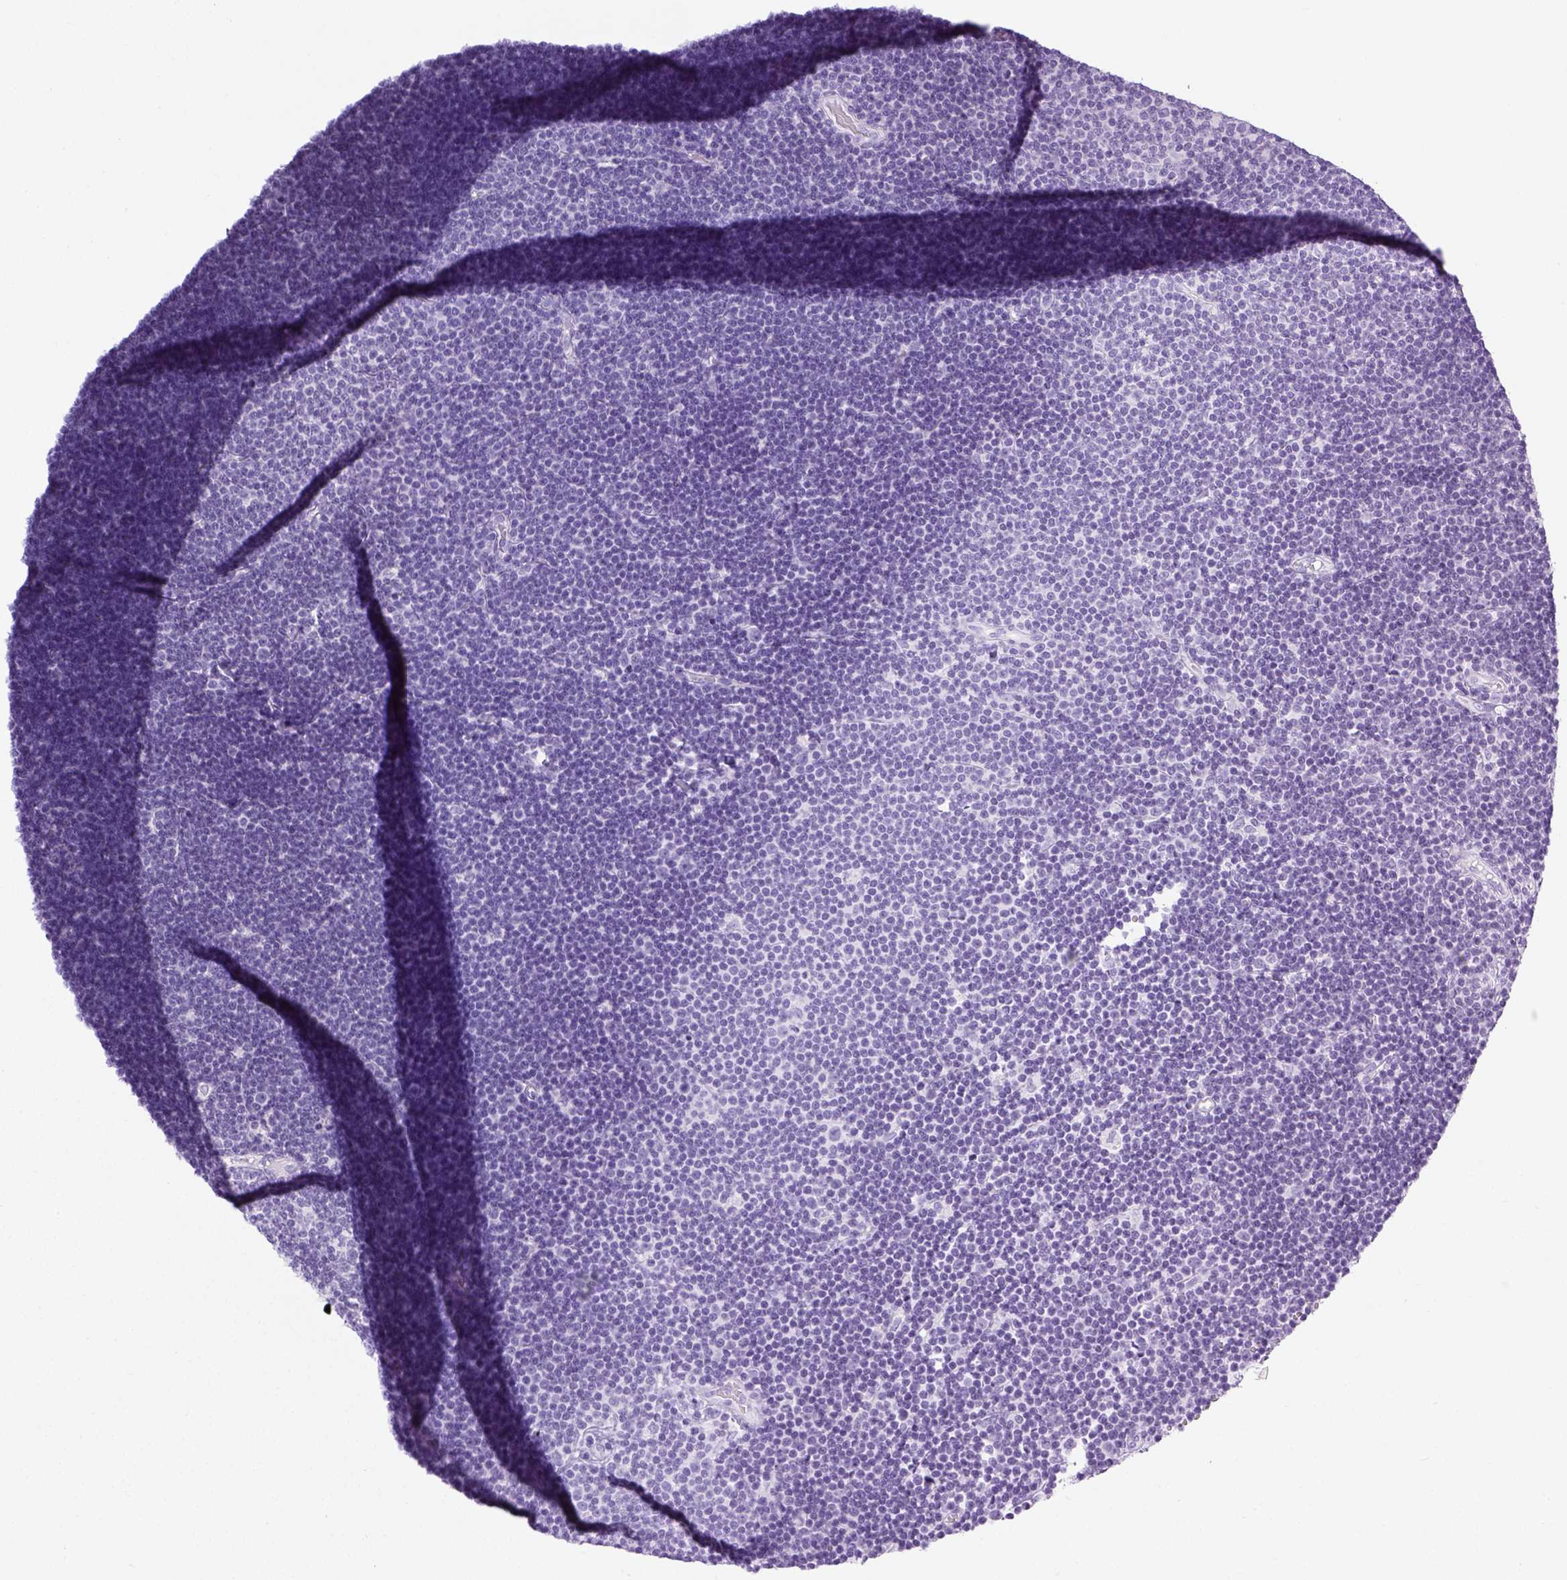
{"staining": {"intensity": "negative", "quantity": "none", "location": "none"}, "tissue": "lymphoma", "cell_type": "Tumor cells", "image_type": "cancer", "snomed": [{"axis": "morphology", "description": "Malignant lymphoma, non-Hodgkin's type, Low grade"}, {"axis": "topography", "description": "Brain"}], "caption": "High power microscopy image of an immunohistochemistry photomicrograph of lymphoma, revealing no significant staining in tumor cells.", "gene": "LGSN", "patient": {"sex": "female", "age": 66}}